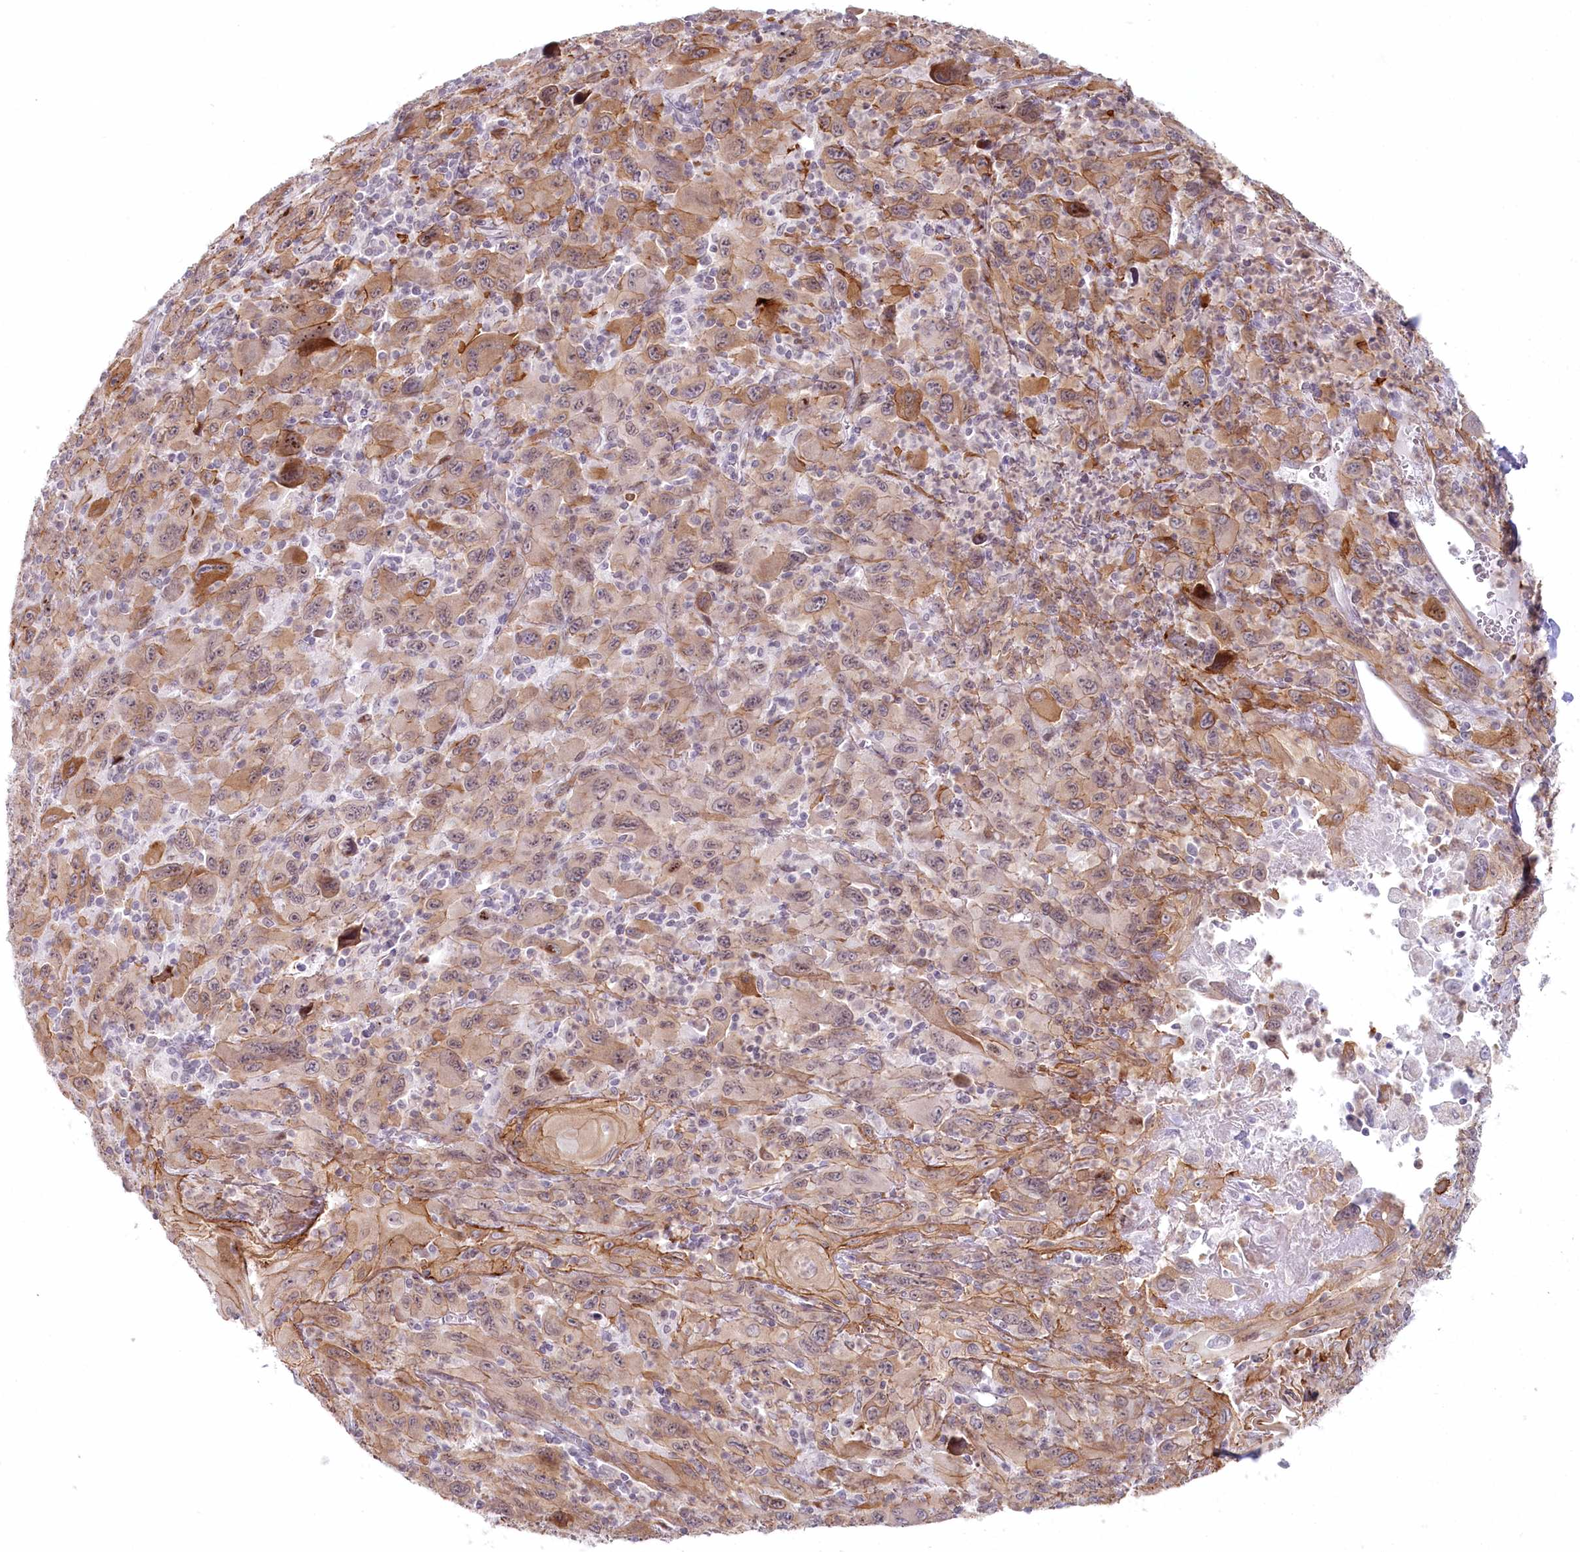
{"staining": {"intensity": "moderate", "quantity": ">75%", "location": "cytoplasmic/membranous"}, "tissue": "melanoma", "cell_type": "Tumor cells", "image_type": "cancer", "snomed": [{"axis": "morphology", "description": "Malignant melanoma, Metastatic site"}, {"axis": "topography", "description": "Skin"}], "caption": "Human melanoma stained with a protein marker demonstrates moderate staining in tumor cells.", "gene": "ABHD8", "patient": {"sex": "female", "age": 56}}